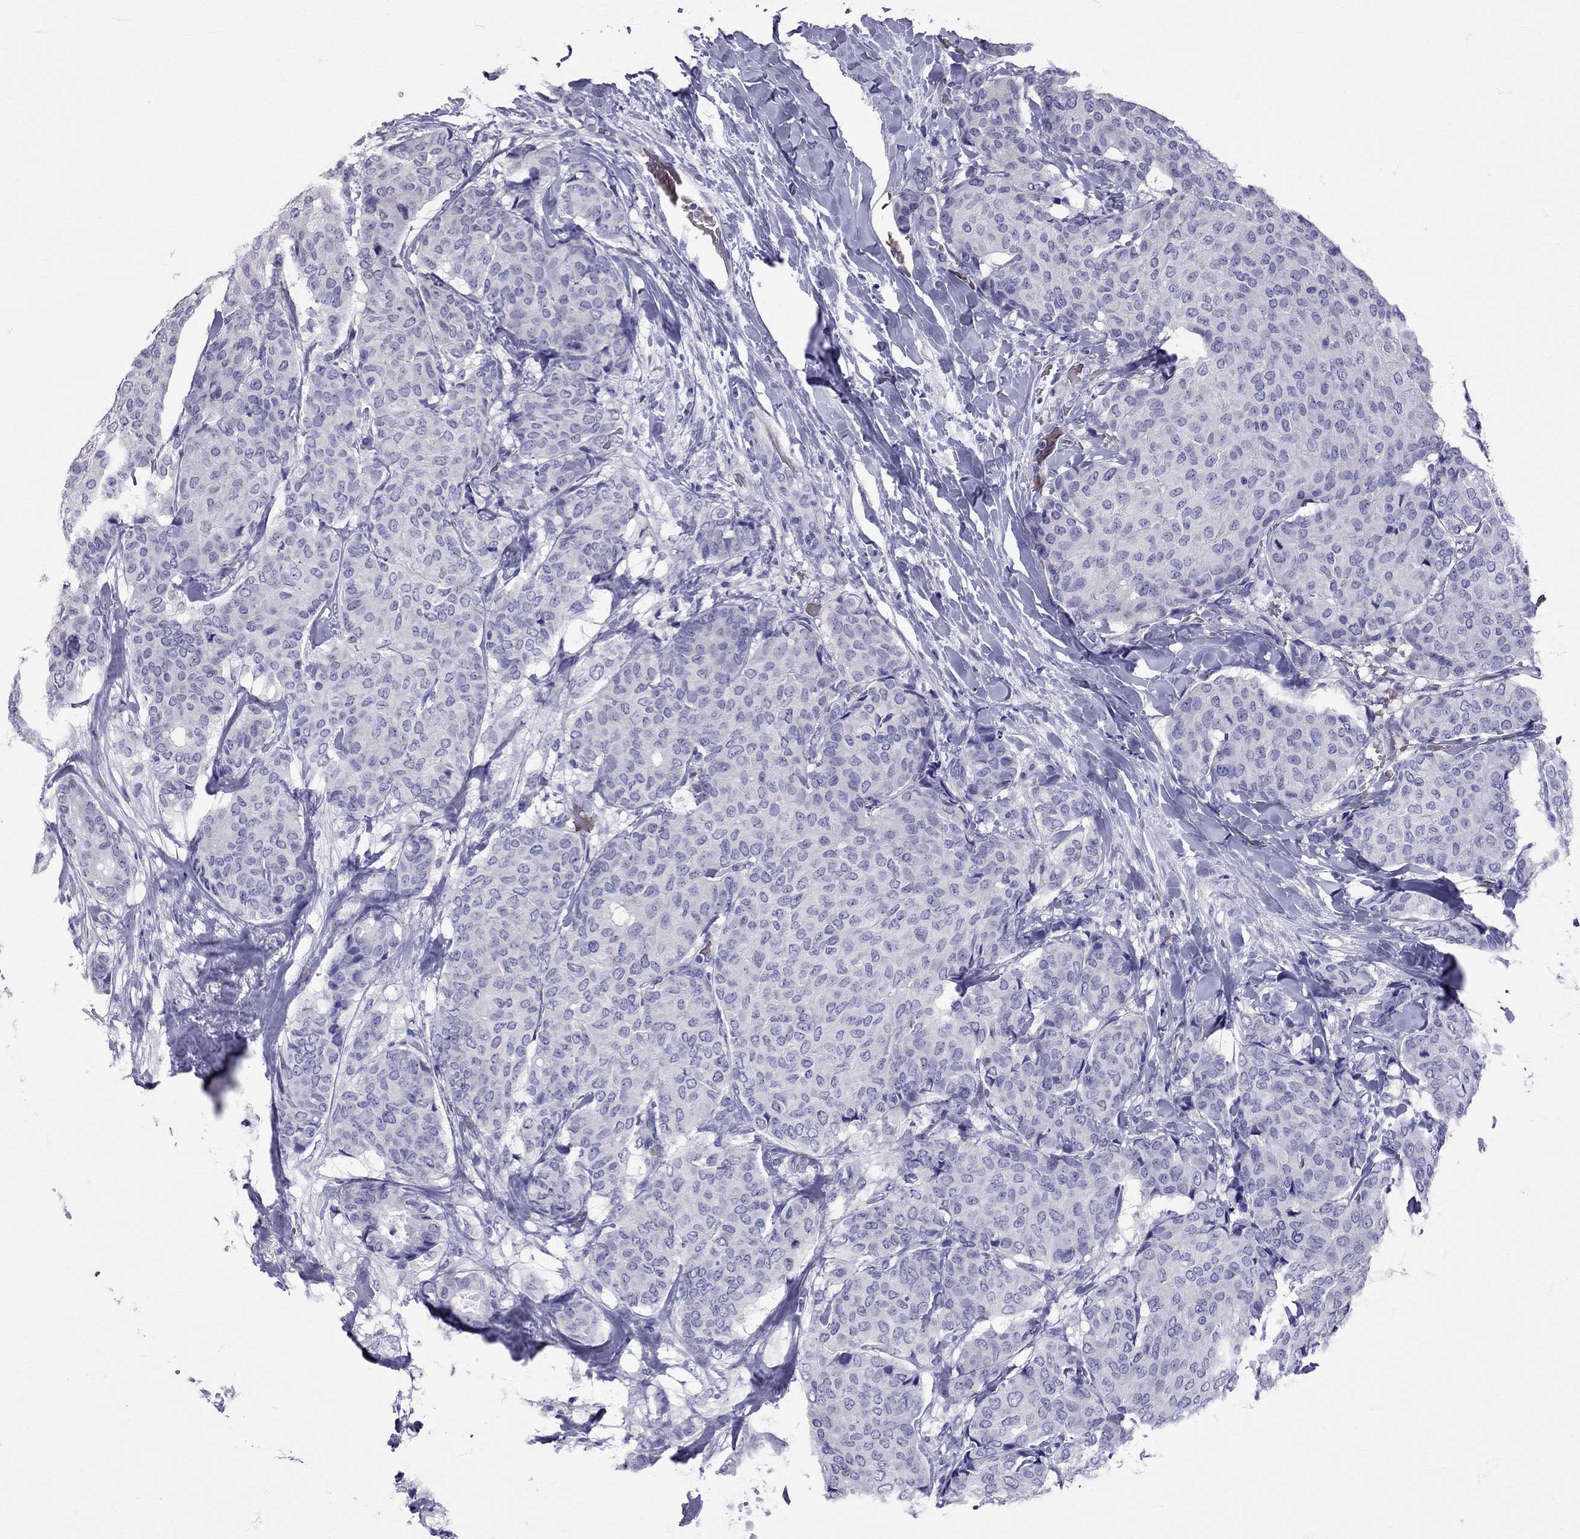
{"staining": {"intensity": "negative", "quantity": "none", "location": "none"}, "tissue": "breast cancer", "cell_type": "Tumor cells", "image_type": "cancer", "snomed": [{"axis": "morphology", "description": "Duct carcinoma"}, {"axis": "topography", "description": "Breast"}], "caption": "This histopathology image is of breast cancer (intraductal carcinoma) stained with immunohistochemistry to label a protein in brown with the nuclei are counter-stained blue. There is no staining in tumor cells.", "gene": "TBR1", "patient": {"sex": "female", "age": 75}}